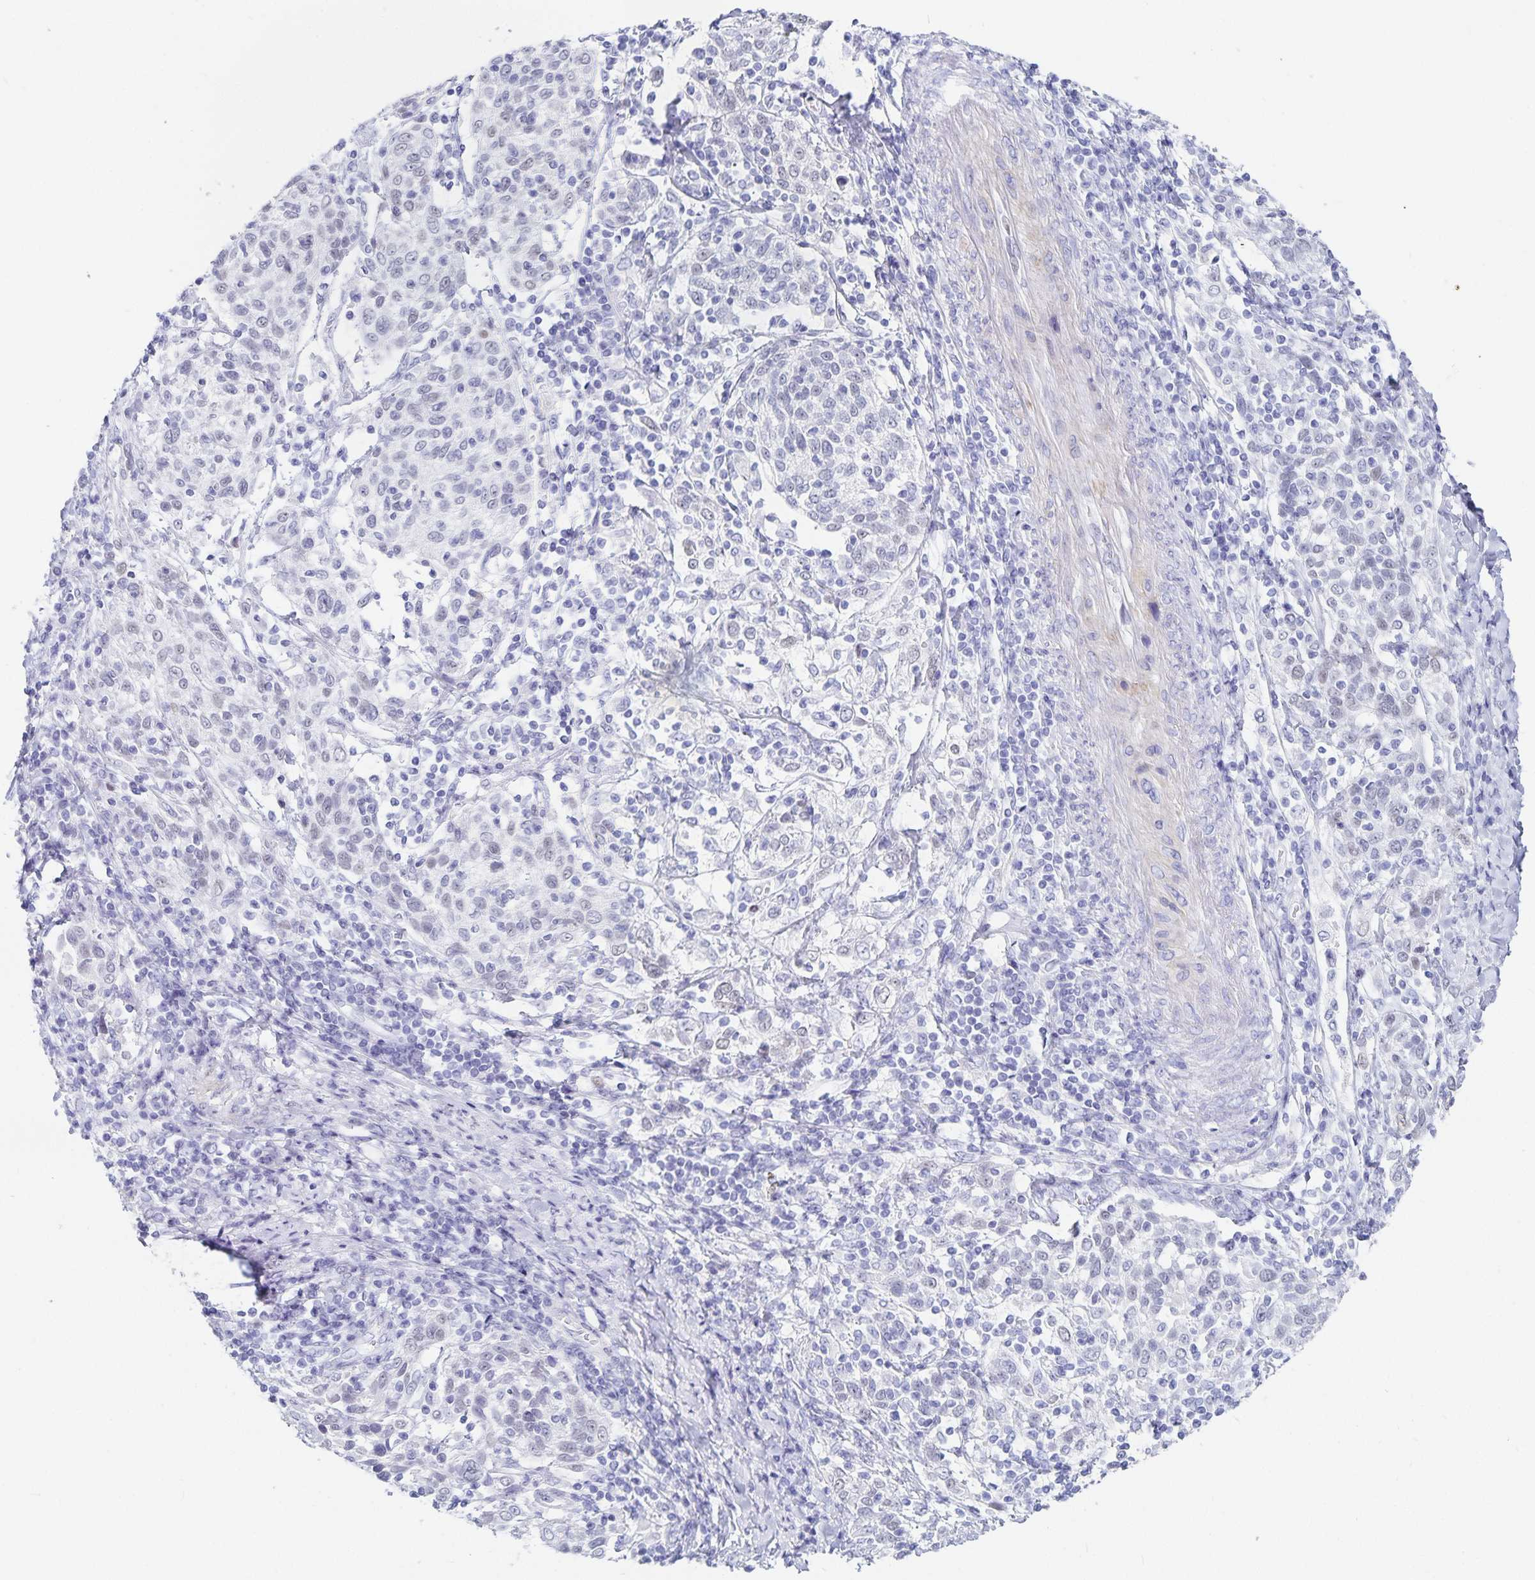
{"staining": {"intensity": "negative", "quantity": "none", "location": "none"}, "tissue": "cervical cancer", "cell_type": "Tumor cells", "image_type": "cancer", "snomed": [{"axis": "morphology", "description": "Squamous cell carcinoma, NOS"}, {"axis": "topography", "description": "Cervix"}], "caption": "High magnification brightfield microscopy of cervical cancer stained with DAB (3,3'-diaminobenzidine) (brown) and counterstained with hematoxylin (blue): tumor cells show no significant staining.", "gene": "HMGB3", "patient": {"sex": "female", "age": 61}}